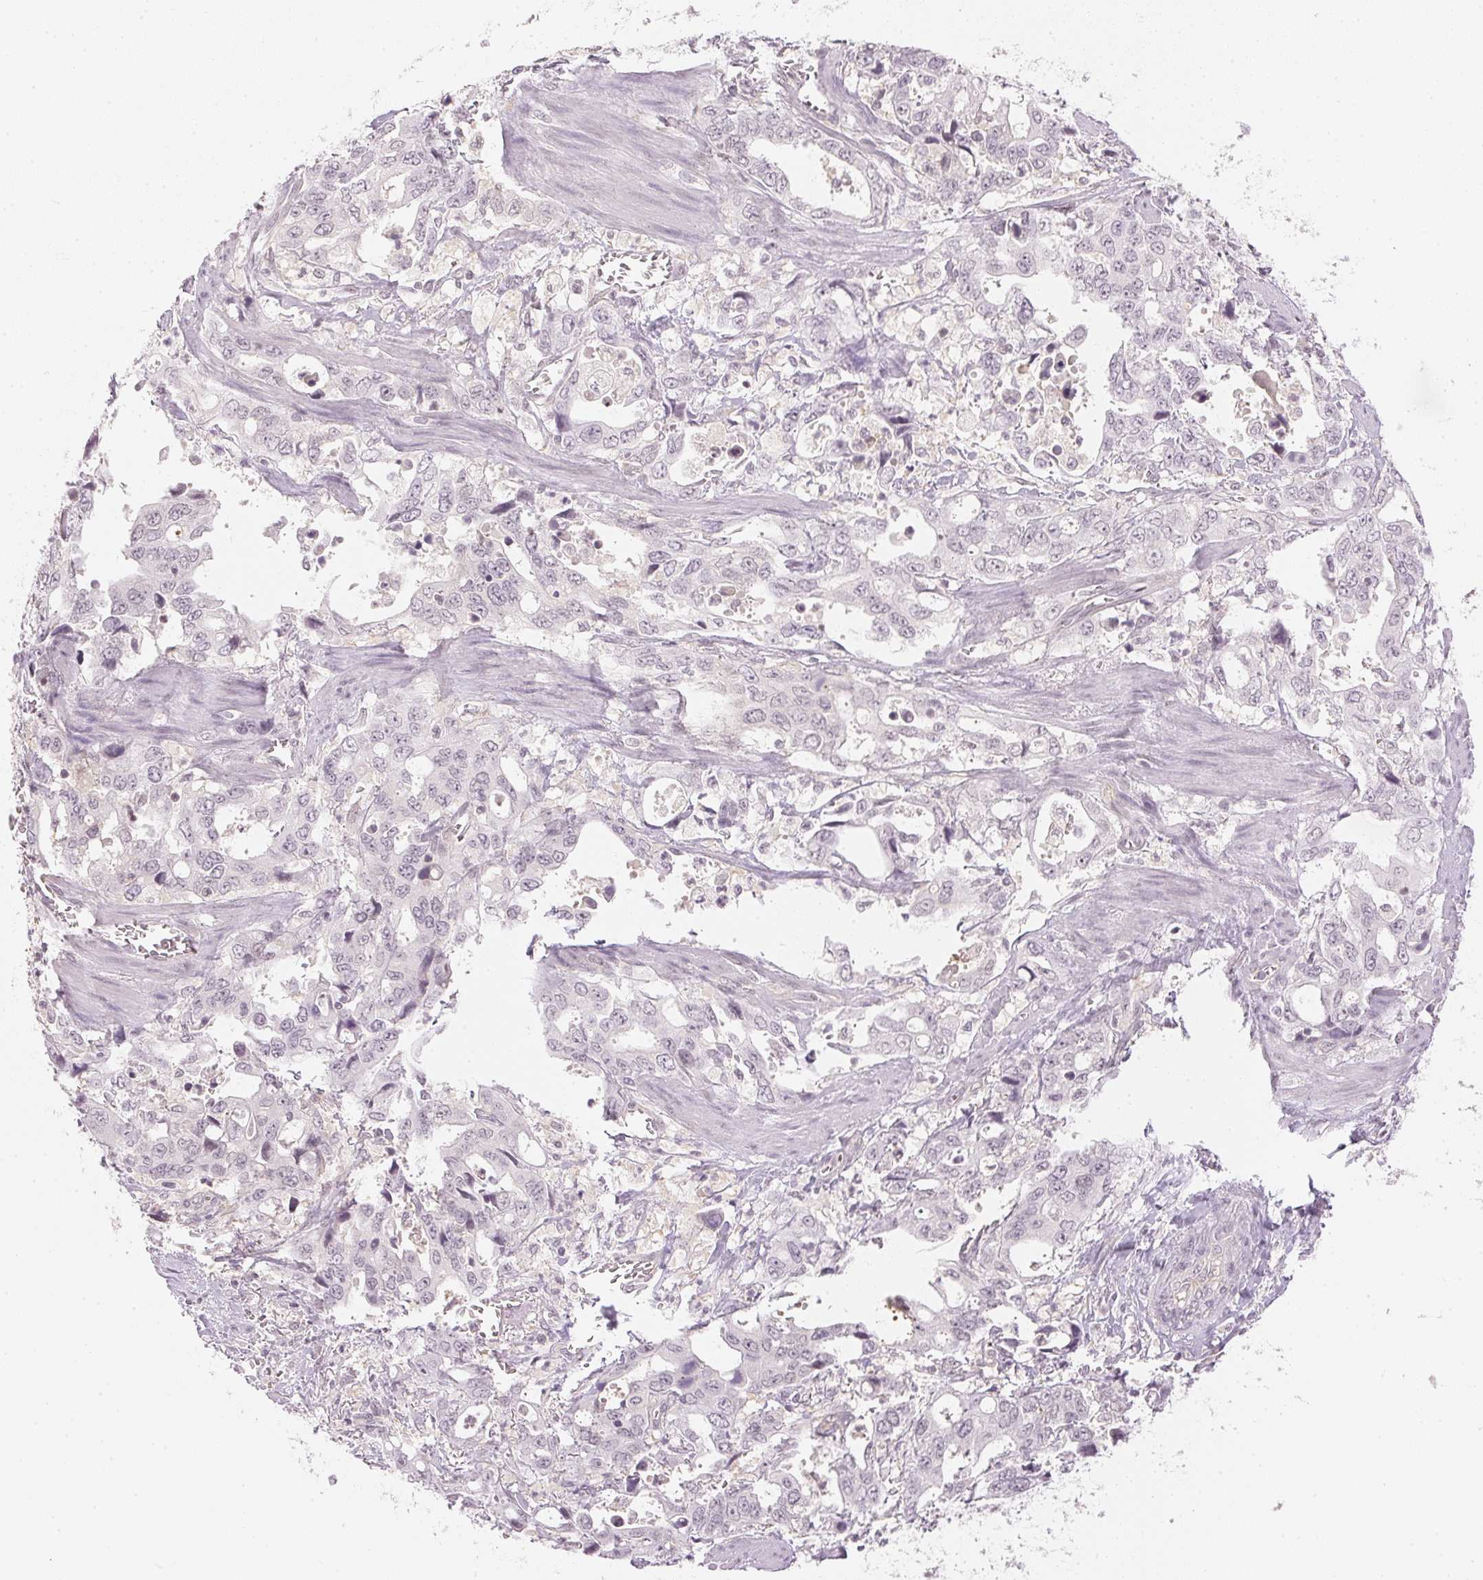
{"staining": {"intensity": "negative", "quantity": "none", "location": "none"}, "tissue": "stomach cancer", "cell_type": "Tumor cells", "image_type": "cancer", "snomed": [{"axis": "morphology", "description": "Adenocarcinoma, NOS"}, {"axis": "topography", "description": "Stomach, upper"}], "caption": "There is no significant staining in tumor cells of stomach cancer (adenocarcinoma).", "gene": "KPRP", "patient": {"sex": "male", "age": 74}}